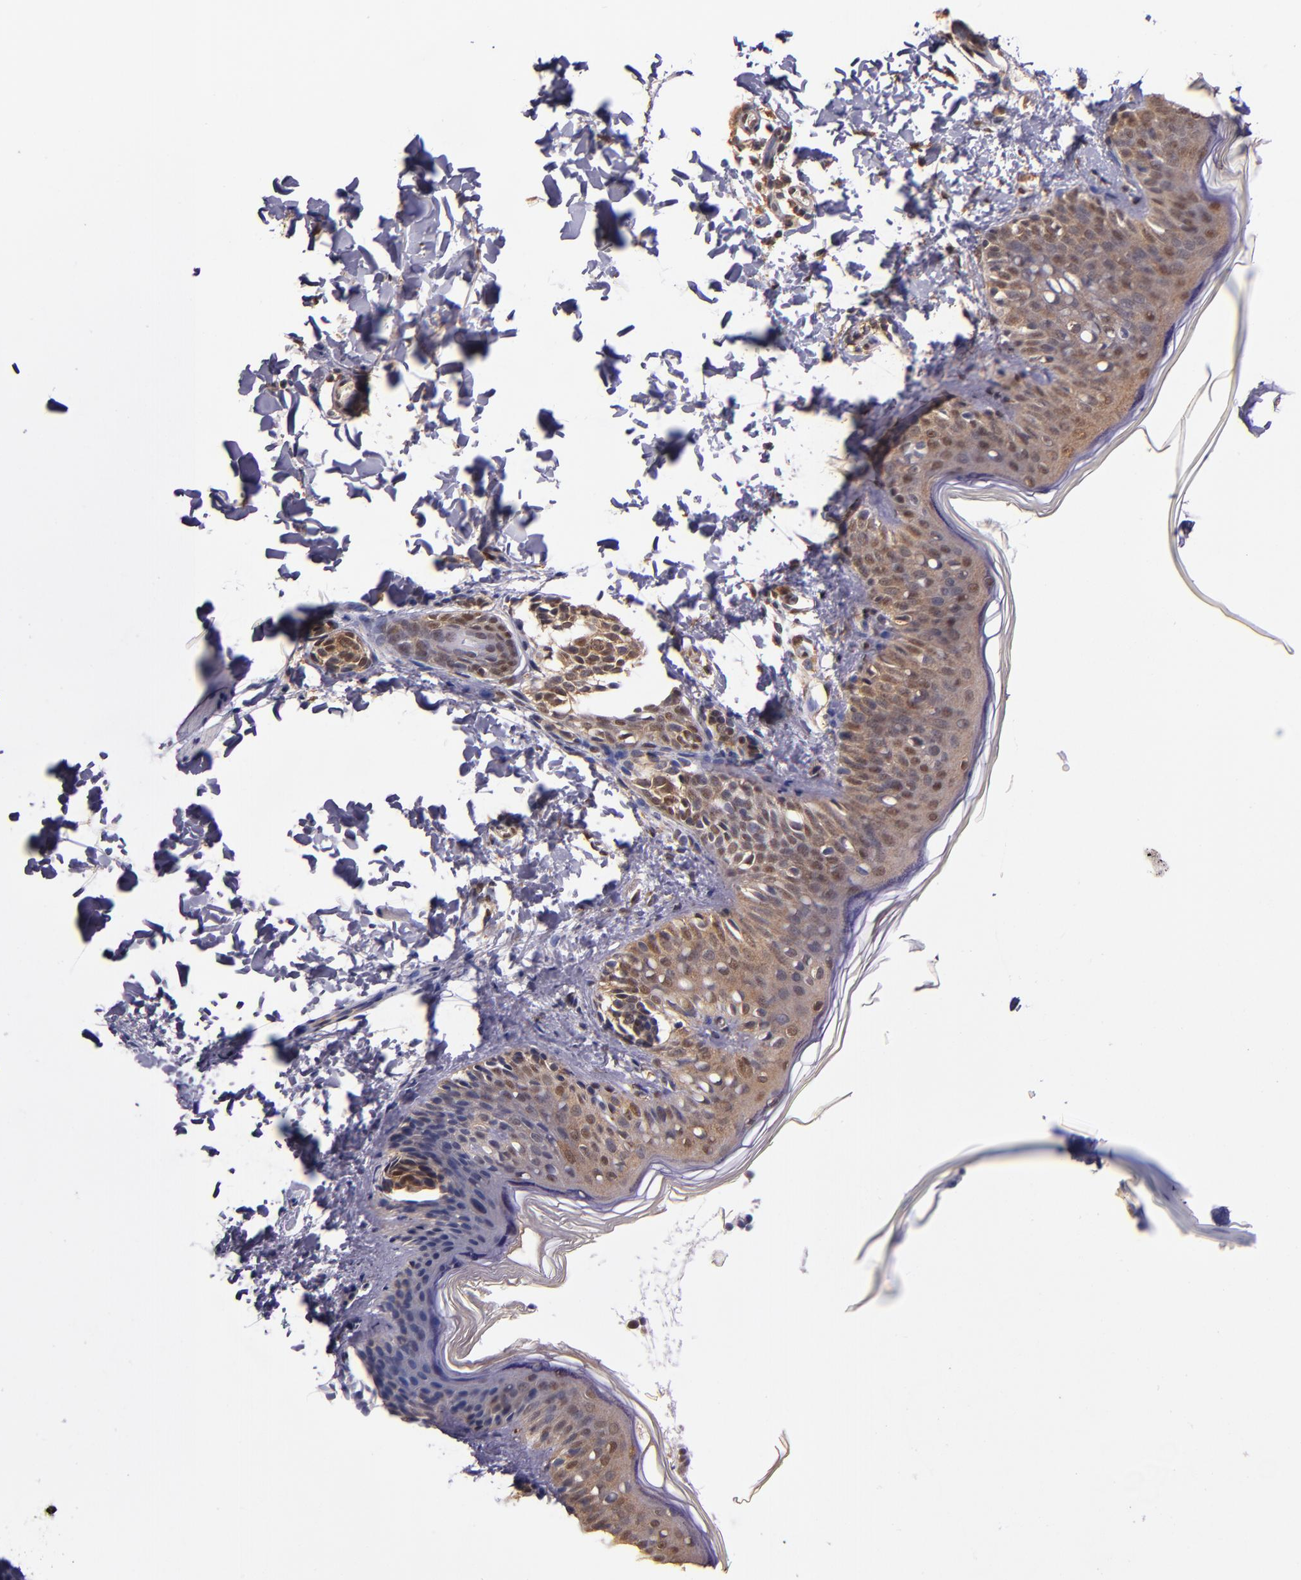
{"staining": {"intensity": "moderate", "quantity": ">75%", "location": "cytoplasmic/membranous,nuclear"}, "tissue": "skin", "cell_type": "Fibroblasts", "image_type": "normal", "snomed": [{"axis": "morphology", "description": "Normal tissue, NOS"}, {"axis": "topography", "description": "Skin"}], "caption": "Protein analysis of normal skin displays moderate cytoplasmic/membranous,nuclear staining in approximately >75% of fibroblasts. (Stains: DAB (3,3'-diaminobenzidine) in brown, nuclei in blue, Microscopy: brightfield microscopy at high magnification).", "gene": "STAT6", "patient": {"sex": "female", "age": 4}}